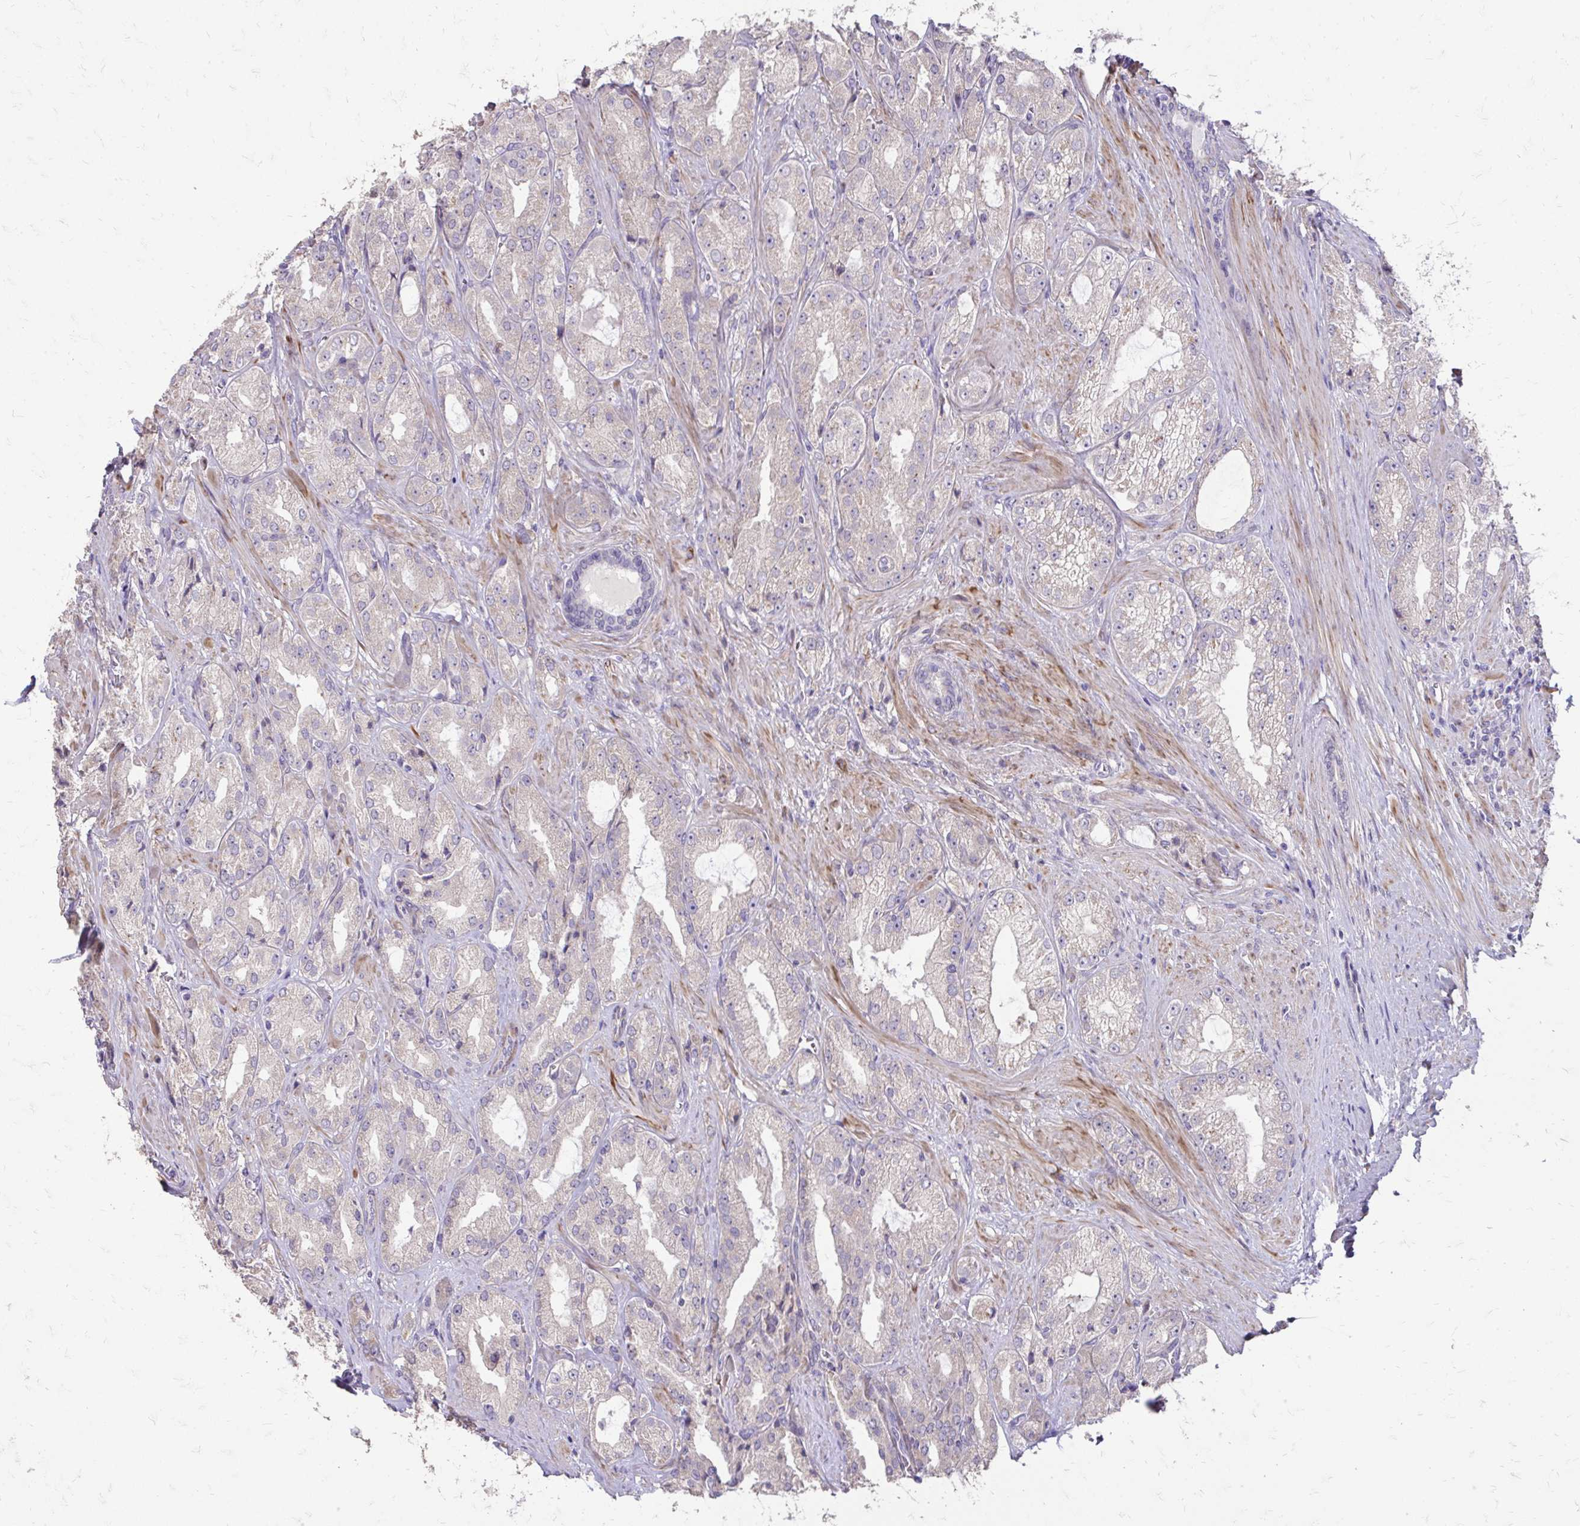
{"staining": {"intensity": "negative", "quantity": "none", "location": "none"}, "tissue": "prostate cancer", "cell_type": "Tumor cells", "image_type": "cancer", "snomed": [{"axis": "morphology", "description": "Adenocarcinoma, High grade"}, {"axis": "topography", "description": "Prostate"}], "caption": "Tumor cells show no significant staining in prostate cancer (adenocarcinoma (high-grade)).", "gene": "MYORG", "patient": {"sex": "male", "age": 68}}